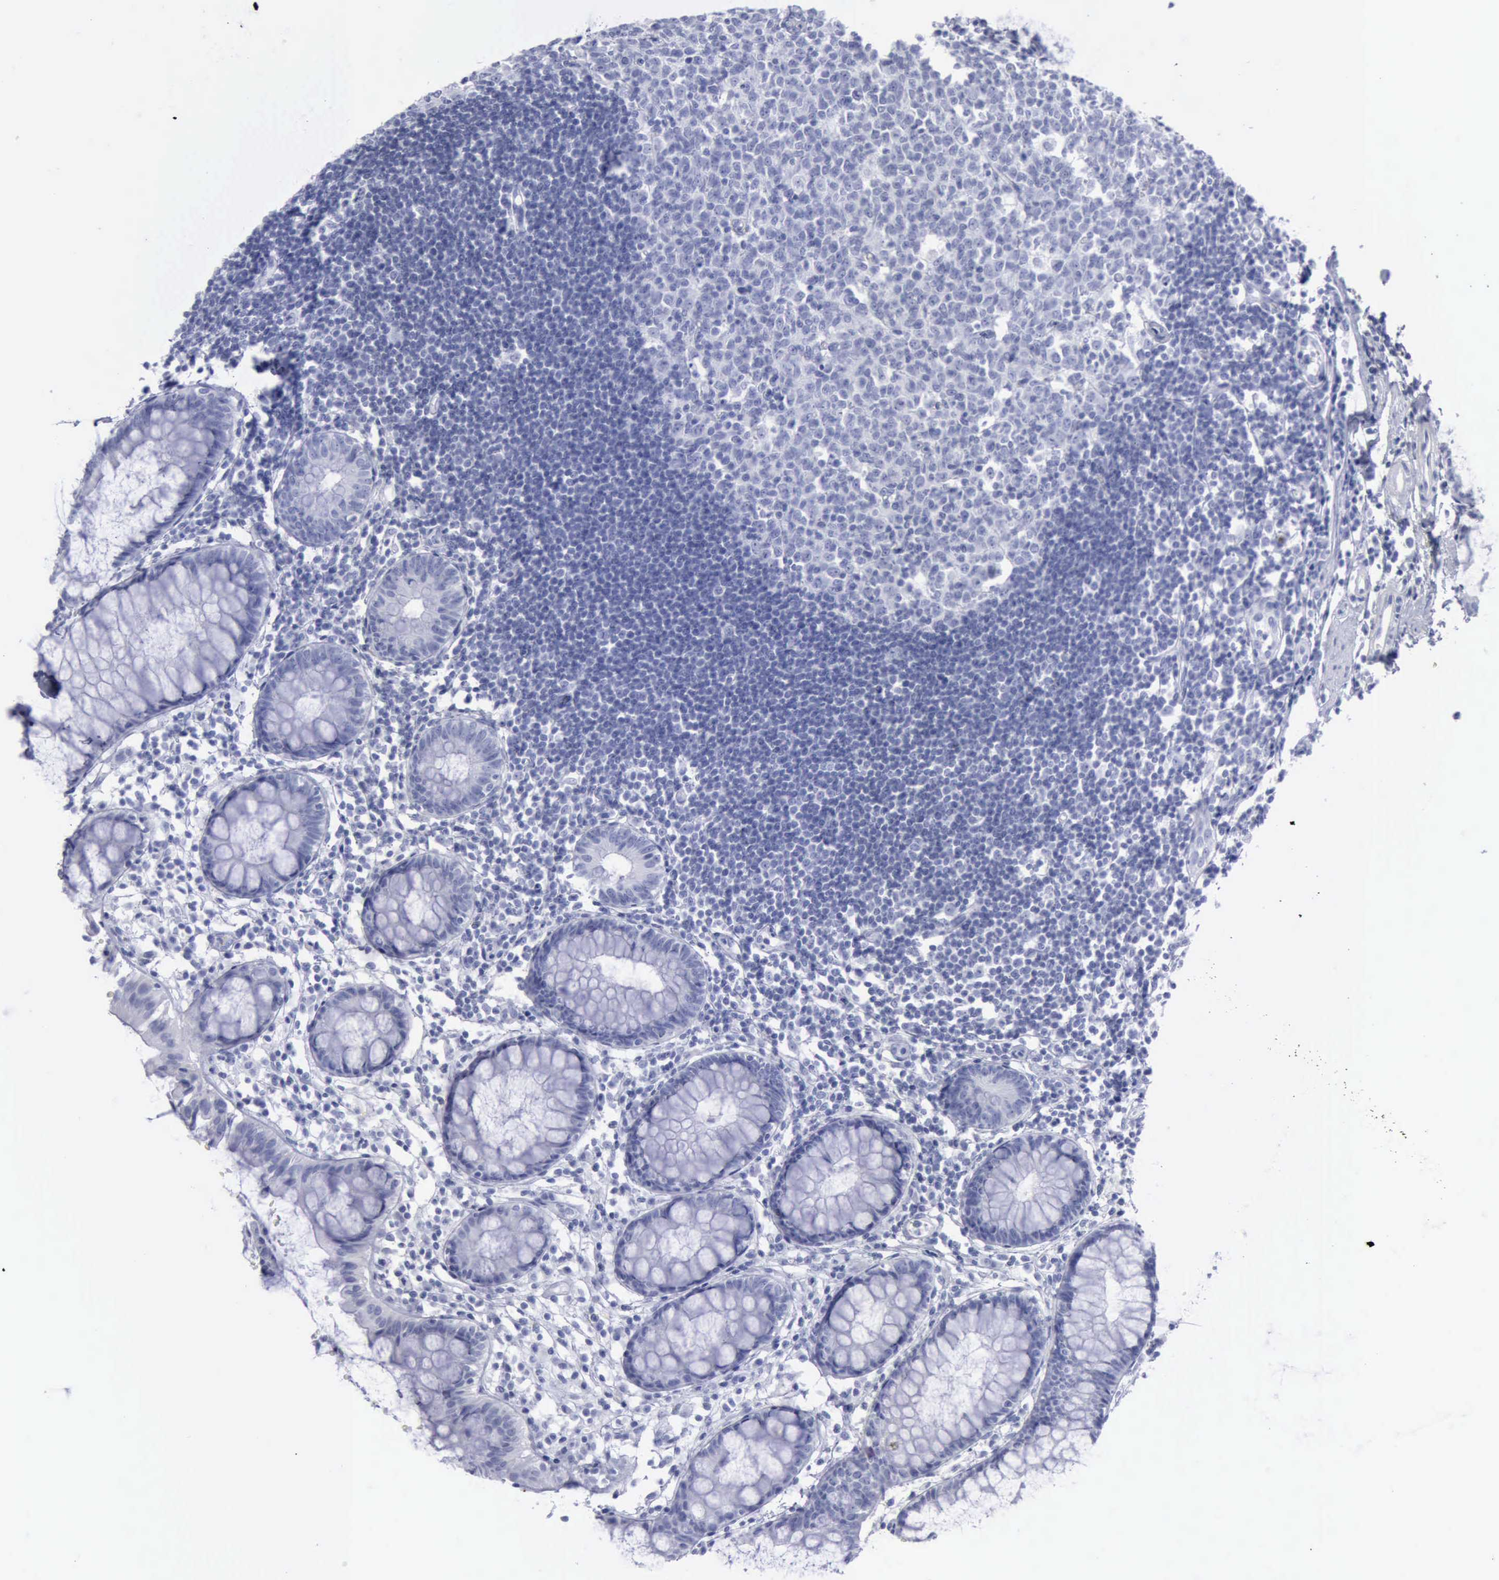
{"staining": {"intensity": "negative", "quantity": "none", "location": "none"}, "tissue": "rectum", "cell_type": "Glandular cells", "image_type": "normal", "snomed": [{"axis": "morphology", "description": "Normal tissue, NOS"}, {"axis": "topography", "description": "Rectum"}], "caption": "Human rectum stained for a protein using immunohistochemistry (IHC) reveals no positivity in glandular cells.", "gene": "KRT13", "patient": {"sex": "female", "age": 66}}